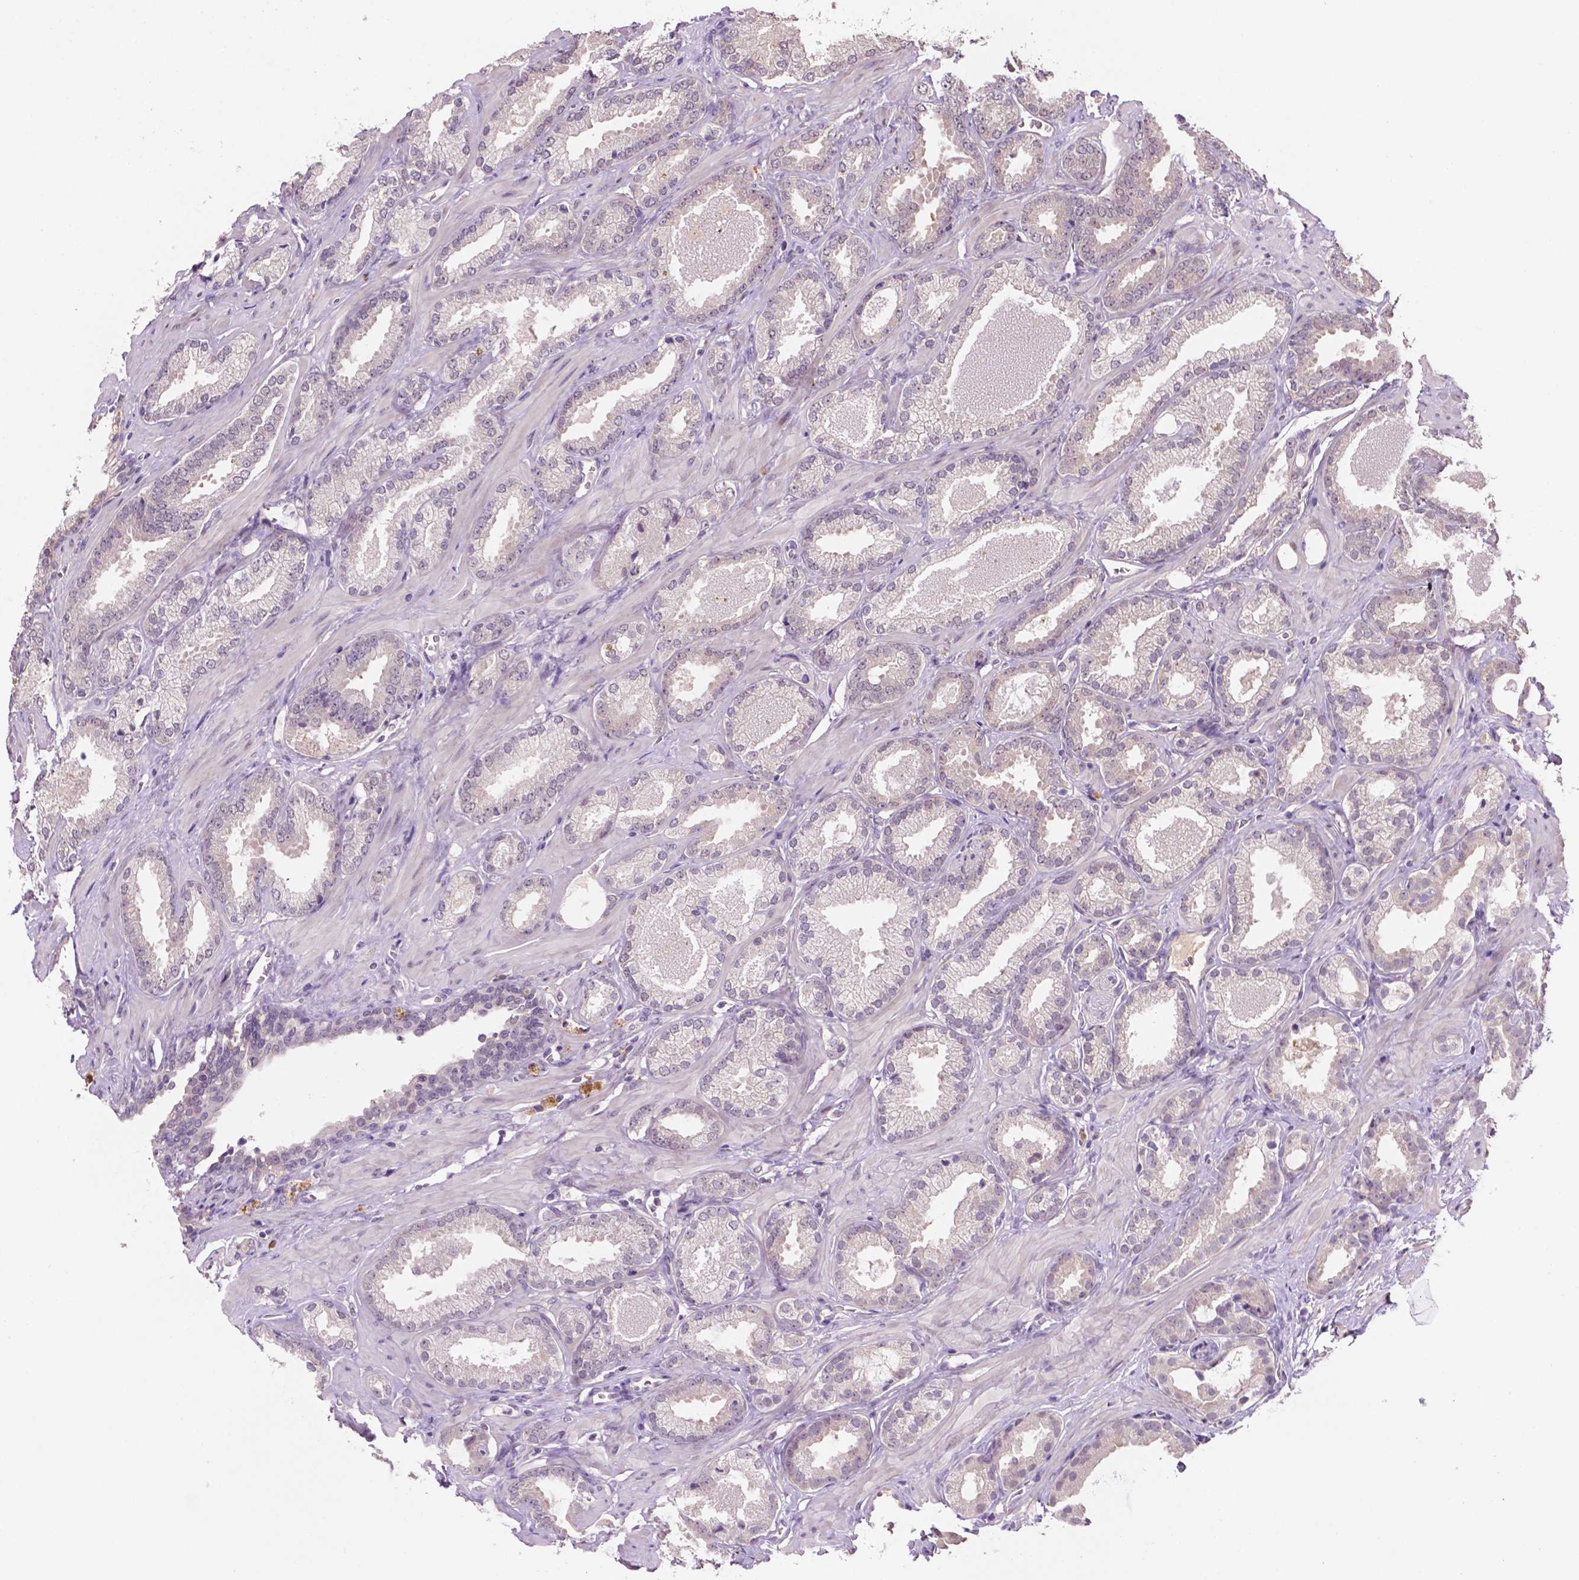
{"staining": {"intensity": "negative", "quantity": "none", "location": "none"}, "tissue": "prostate cancer", "cell_type": "Tumor cells", "image_type": "cancer", "snomed": [{"axis": "morphology", "description": "Adenocarcinoma, Low grade"}, {"axis": "topography", "description": "Prostate"}], "caption": "DAB immunohistochemical staining of human adenocarcinoma (low-grade) (prostate) displays no significant staining in tumor cells. (DAB (3,3'-diaminobenzidine) IHC, high magnification).", "gene": "MROH6", "patient": {"sex": "male", "age": 62}}